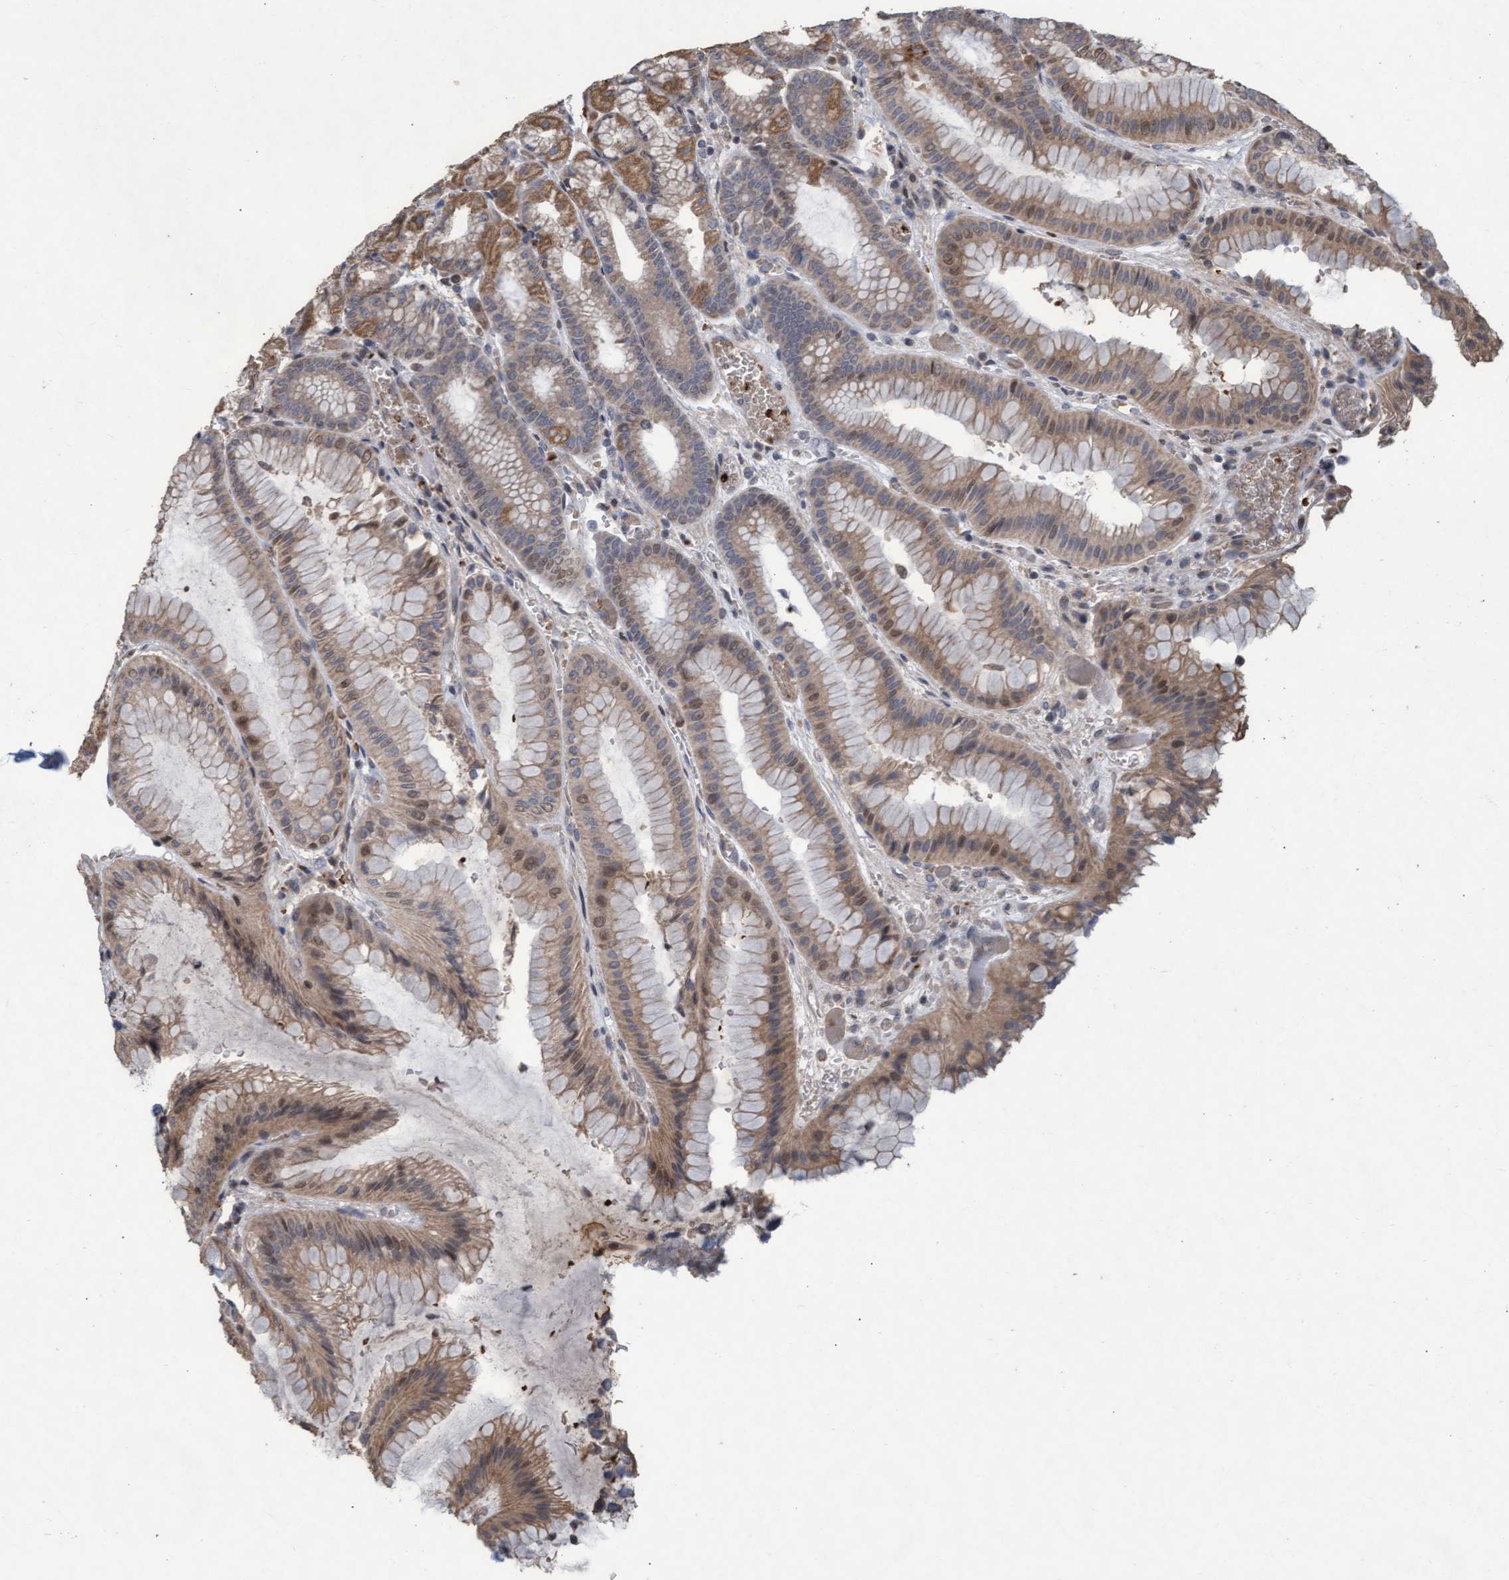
{"staining": {"intensity": "moderate", "quantity": ">75%", "location": "cytoplasmic/membranous"}, "tissue": "stomach", "cell_type": "Glandular cells", "image_type": "normal", "snomed": [{"axis": "morphology", "description": "Normal tissue, NOS"}, {"axis": "morphology", "description": "Carcinoid, malignant, NOS"}, {"axis": "topography", "description": "Stomach, upper"}], "caption": "Glandular cells demonstrate moderate cytoplasmic/membranous staining in approximately >75% of cells in benign stomach. (DAB IHC with brightfield microscopy, high magnification).", "gene": "KCNC2", "patient": {"sex": "male", "age": 39}}